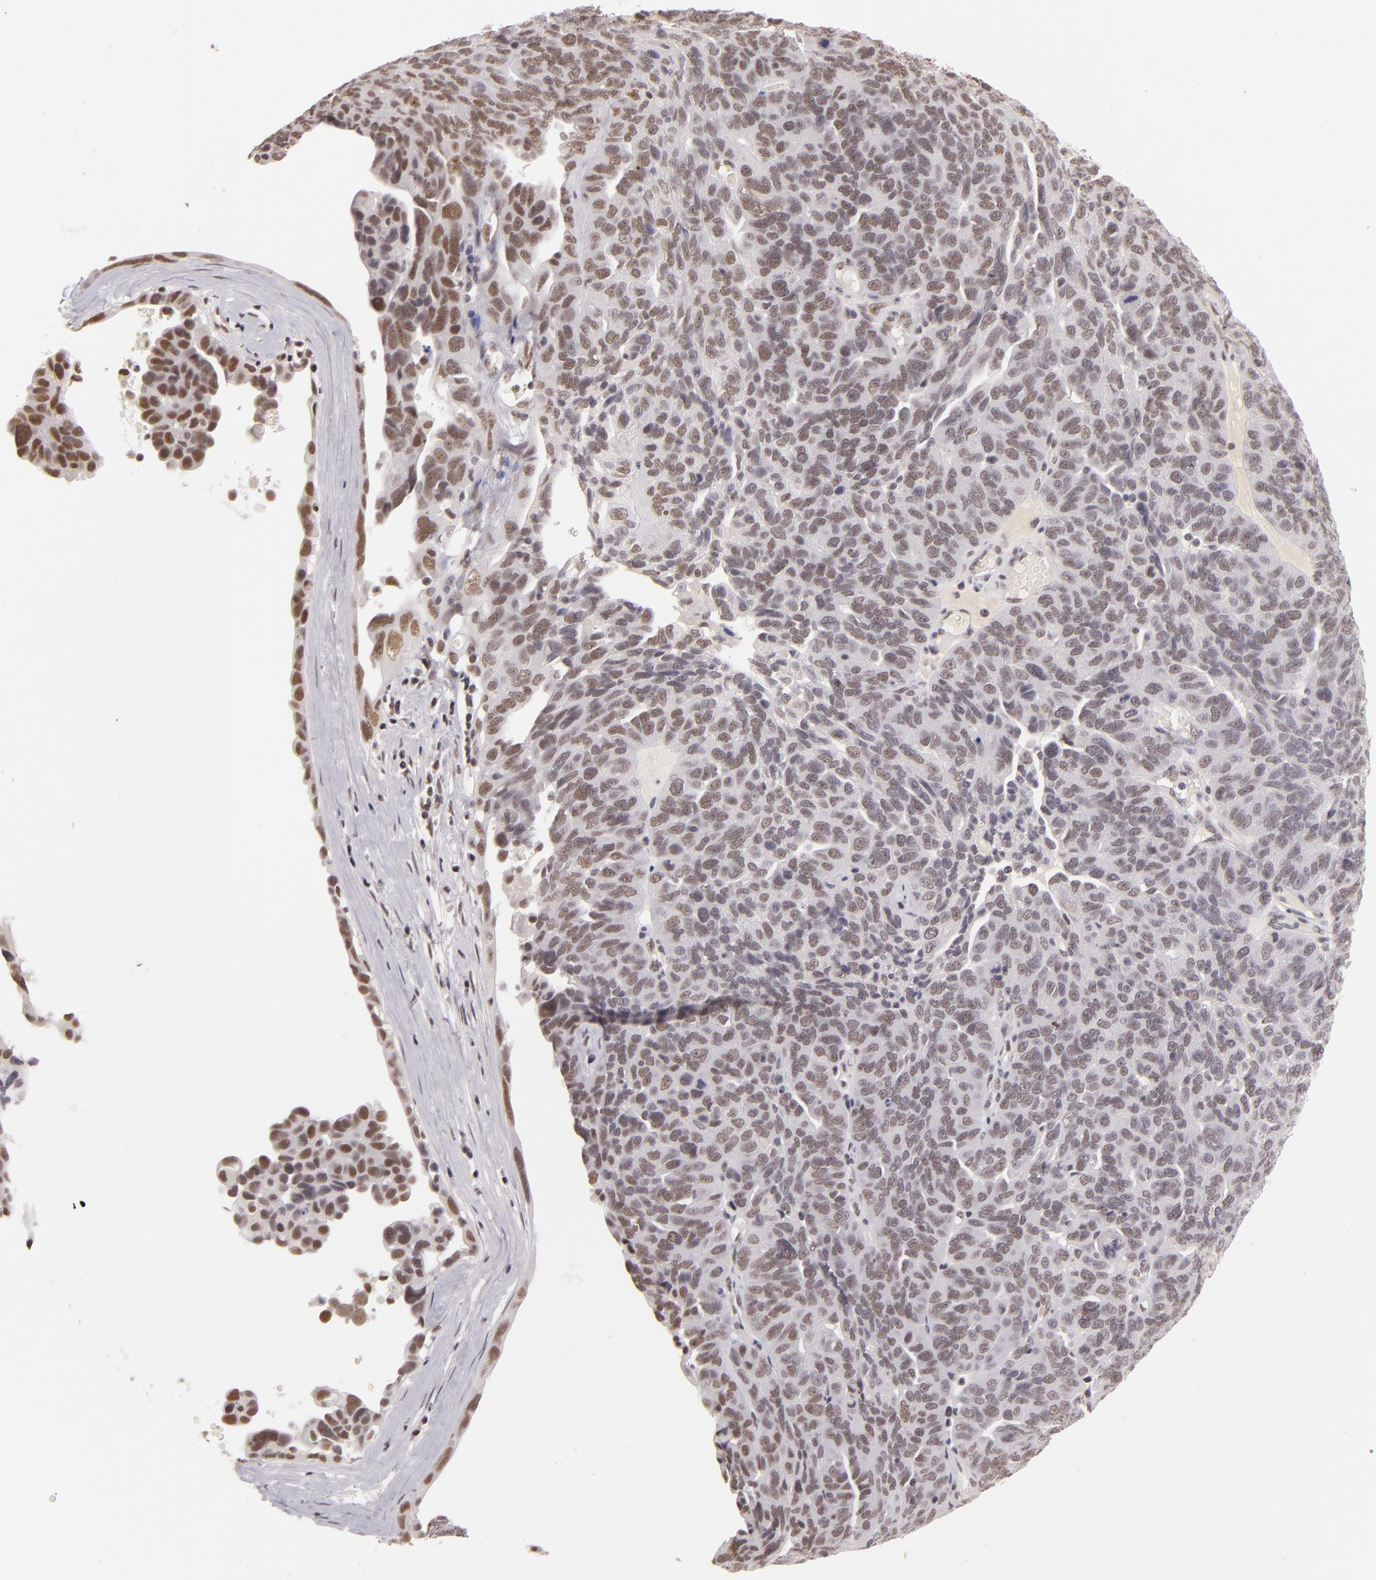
{"staining": {"intensity": "weak", "quantity": ">75%", "location": "nuclear"}, "tissue": "ovarian cancer", "cell_type": "Tumor cells", "image_type": "cancer", "snomed": [{"axis": "morphology", "description": "Cystadenocarcinoma, serous, NOS"}, {"axis": "topography", "description": "Ovary"}], "caption": "Approximately >75% of tumor cells in human ovarian cancer exhibit weak nuclear protein expression as visualized by brown immunohistochemical staining.", "gene": "INTS6", "patient": {"sex": "female", "age": 64}}